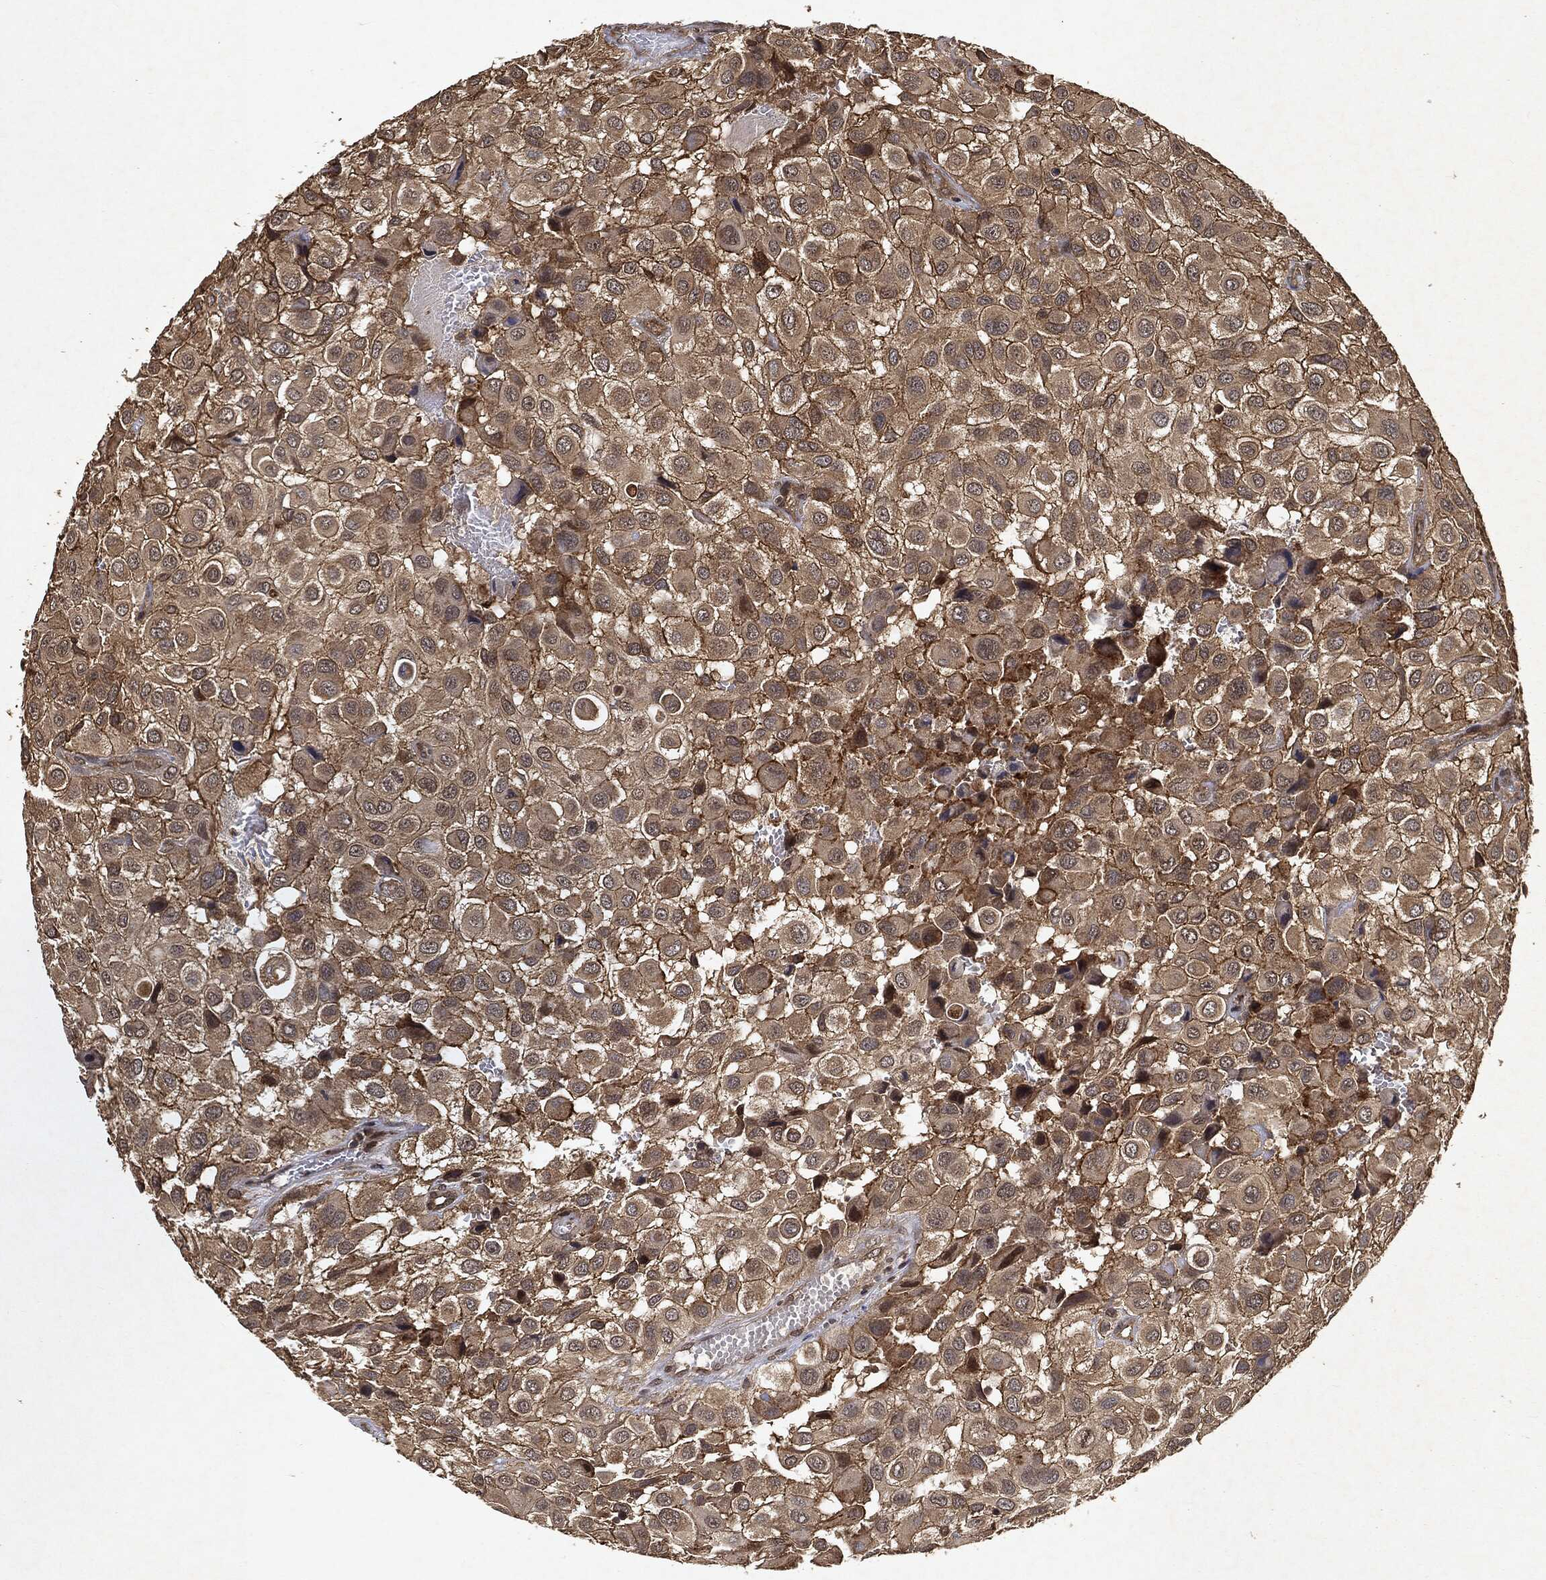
{"staining": {"intensity": "moderate", "quantity": ">75%", "location": "cytoplasmic/membranous"}, "tissue": "urothelial cancer", "cell_type": "Tumor cells", "image_type": "cancer", "snomed": [{"axis": "morphology", "description": "Urothelial carcinoma, High grade"}, {"axis": "topography", "description": "Urinary bladder"}], "caption": "Immunohistochemical staining of human urothelial cancer demonstrates medium levels of moderate cytoplasmic/membranous staining in about >75% of tumor cells.", "gene": "ZNF226", "patient": {"sex": "male", "age": 56}}